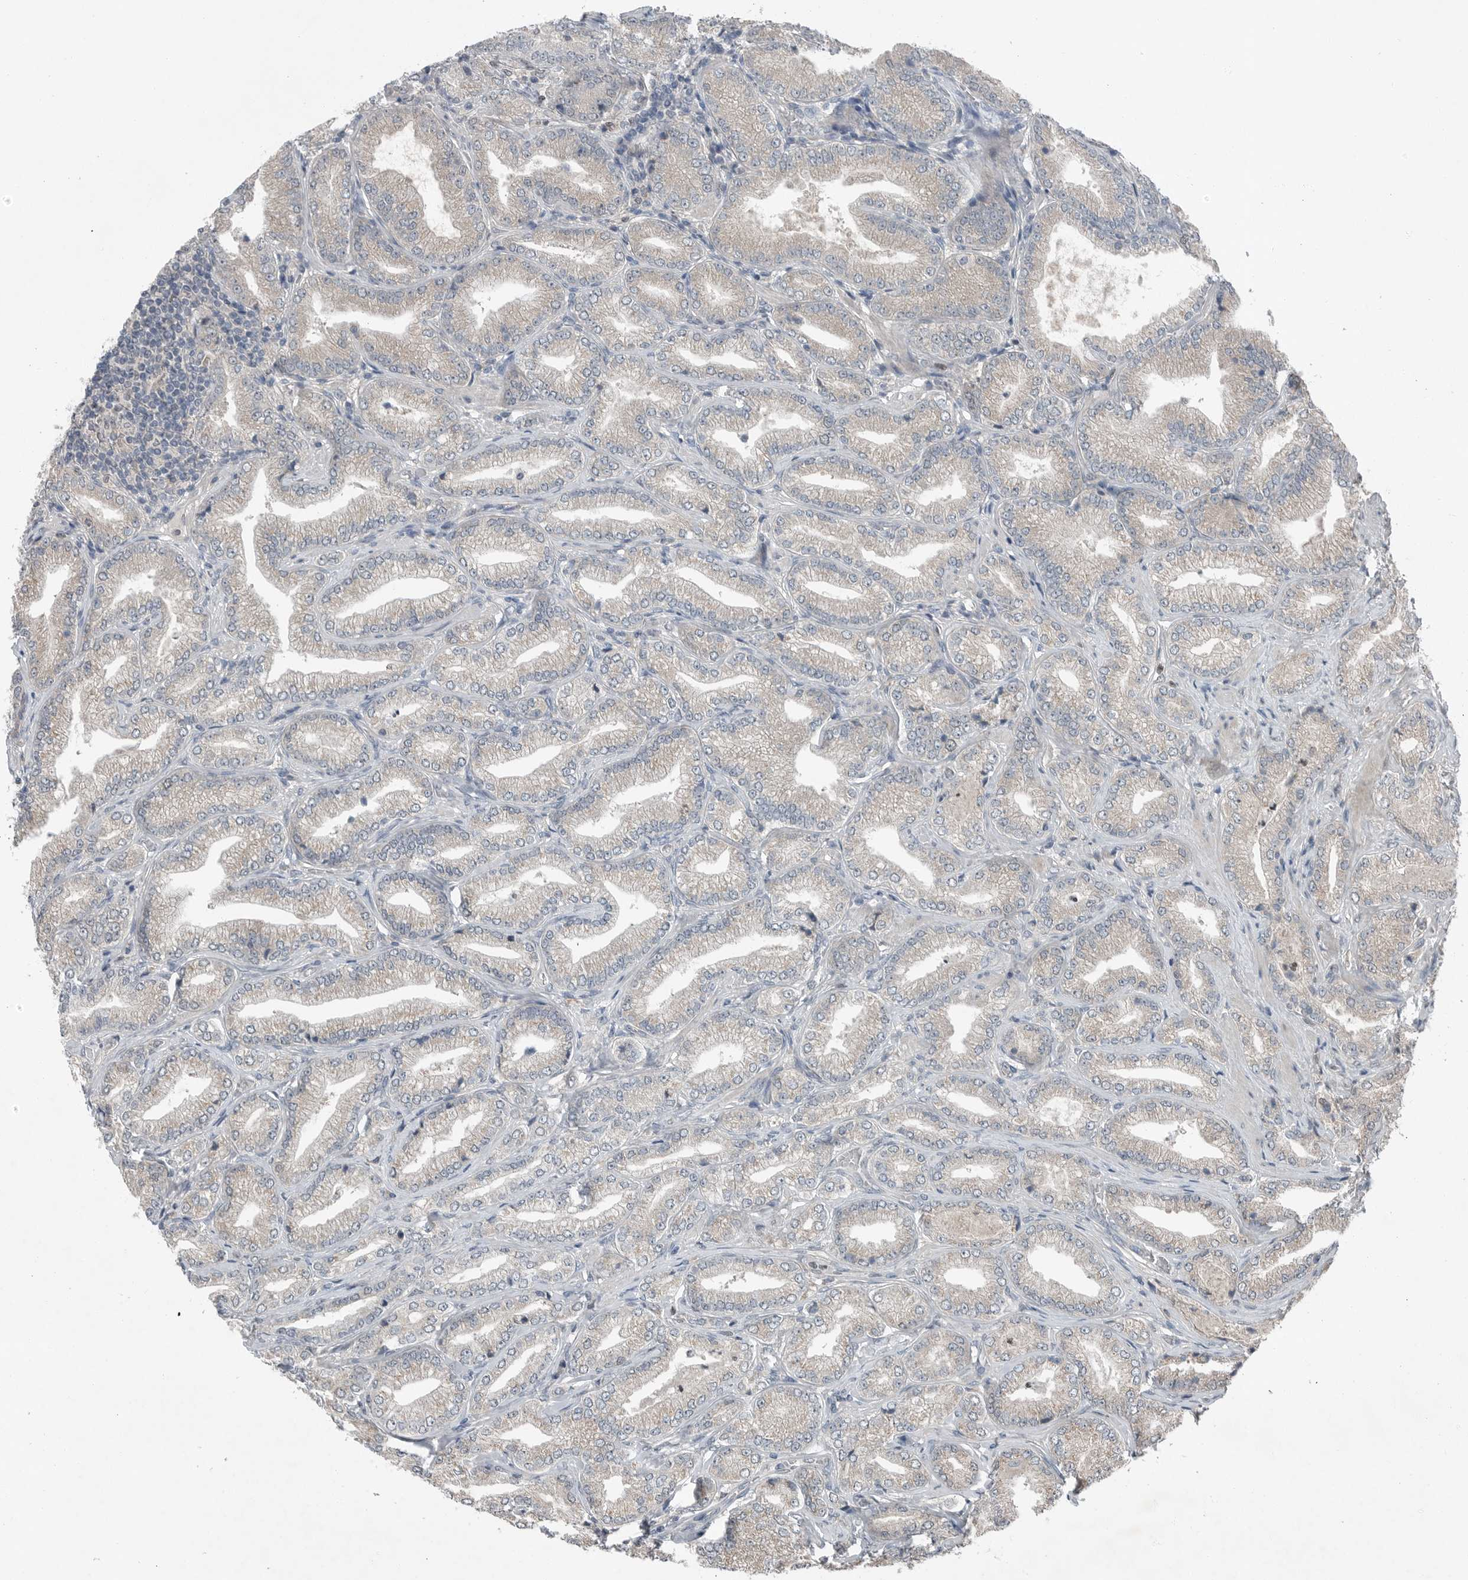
{"staining": {"intensity": "weak", "quantity": "<25%", "location": "cytoplasmic/membranous"}, "tissue": "prostate cancer", "cell_type": "Tumor cells", "image_type": "cancer", "snomed": [{"axis": "morphology", "description": "Adenocarcinoma, Low grade"}, {"axis": "topography", "description": "Prostate"}], "caption": "Prostate adenocarcinoma (low-grade) was stained to show a protein in brown. There is no significant positivity in tumor cells.", "gene": "MFAP3L", "patient": {"sex": "male", "age": 62}}